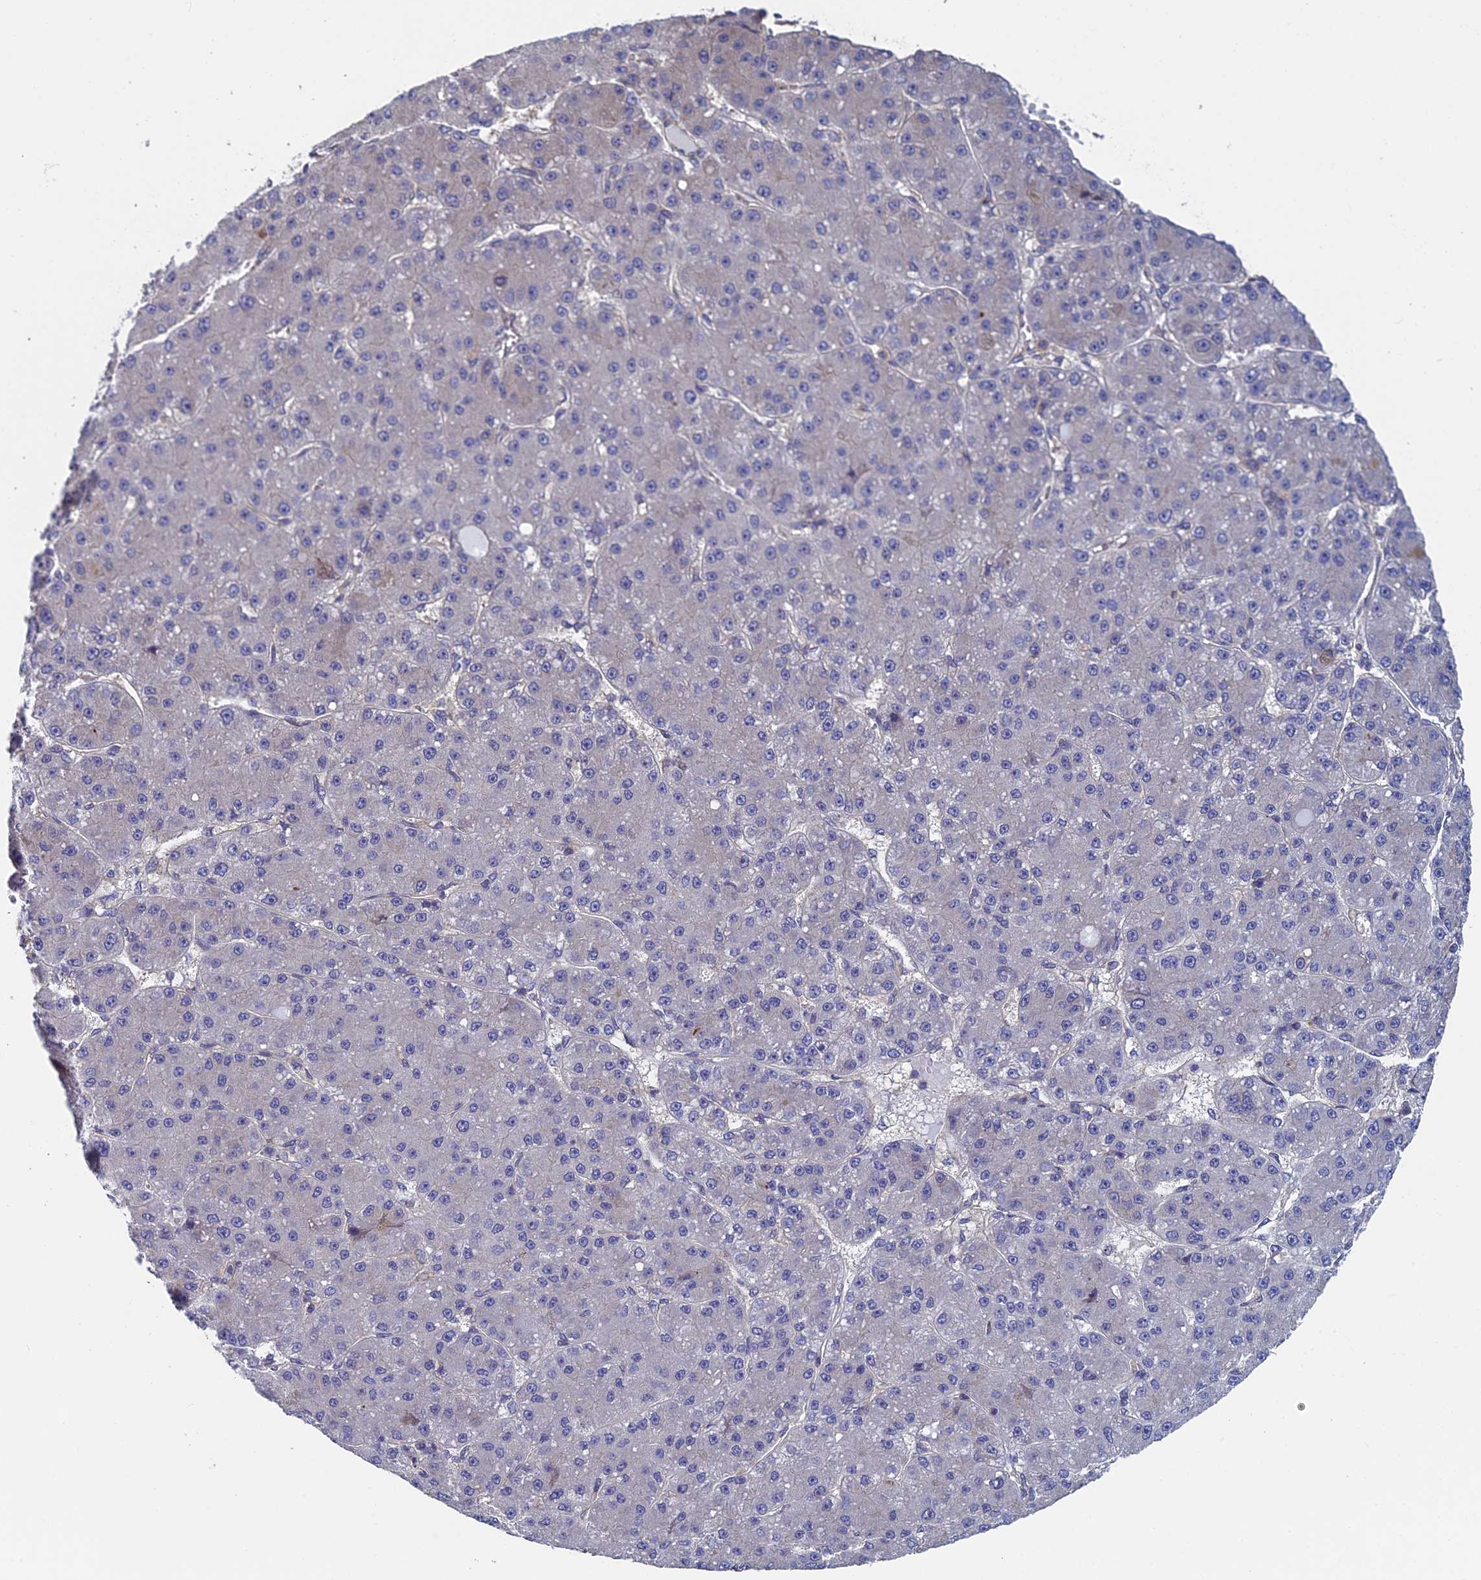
{"staining": {"intensity": "negative", "quantity": "none", "location": "none"}, "tissue": "liver cancer", "cell_type": "Tumor cells", "image_type": "cancer", "snomed": [{"axis": "morphology", "description": "Carcinoma, Hepatocellular, NOS"}, {"axis": "topography", "description": "Liver"}], "caption": "This image is of liver hepatocellular carcinoma stained with immunohistochemistry to label a protein in brown with the nuclei are counter-stained blue. There is no staining in tumor cells. Brightfield microscopy of immunohistochemistry stained with DAB (brown) and hematoxylin (blue), captured at high magnification.", "gene": "LCMT1", "patient": {"sex": "male", "age": 67}}